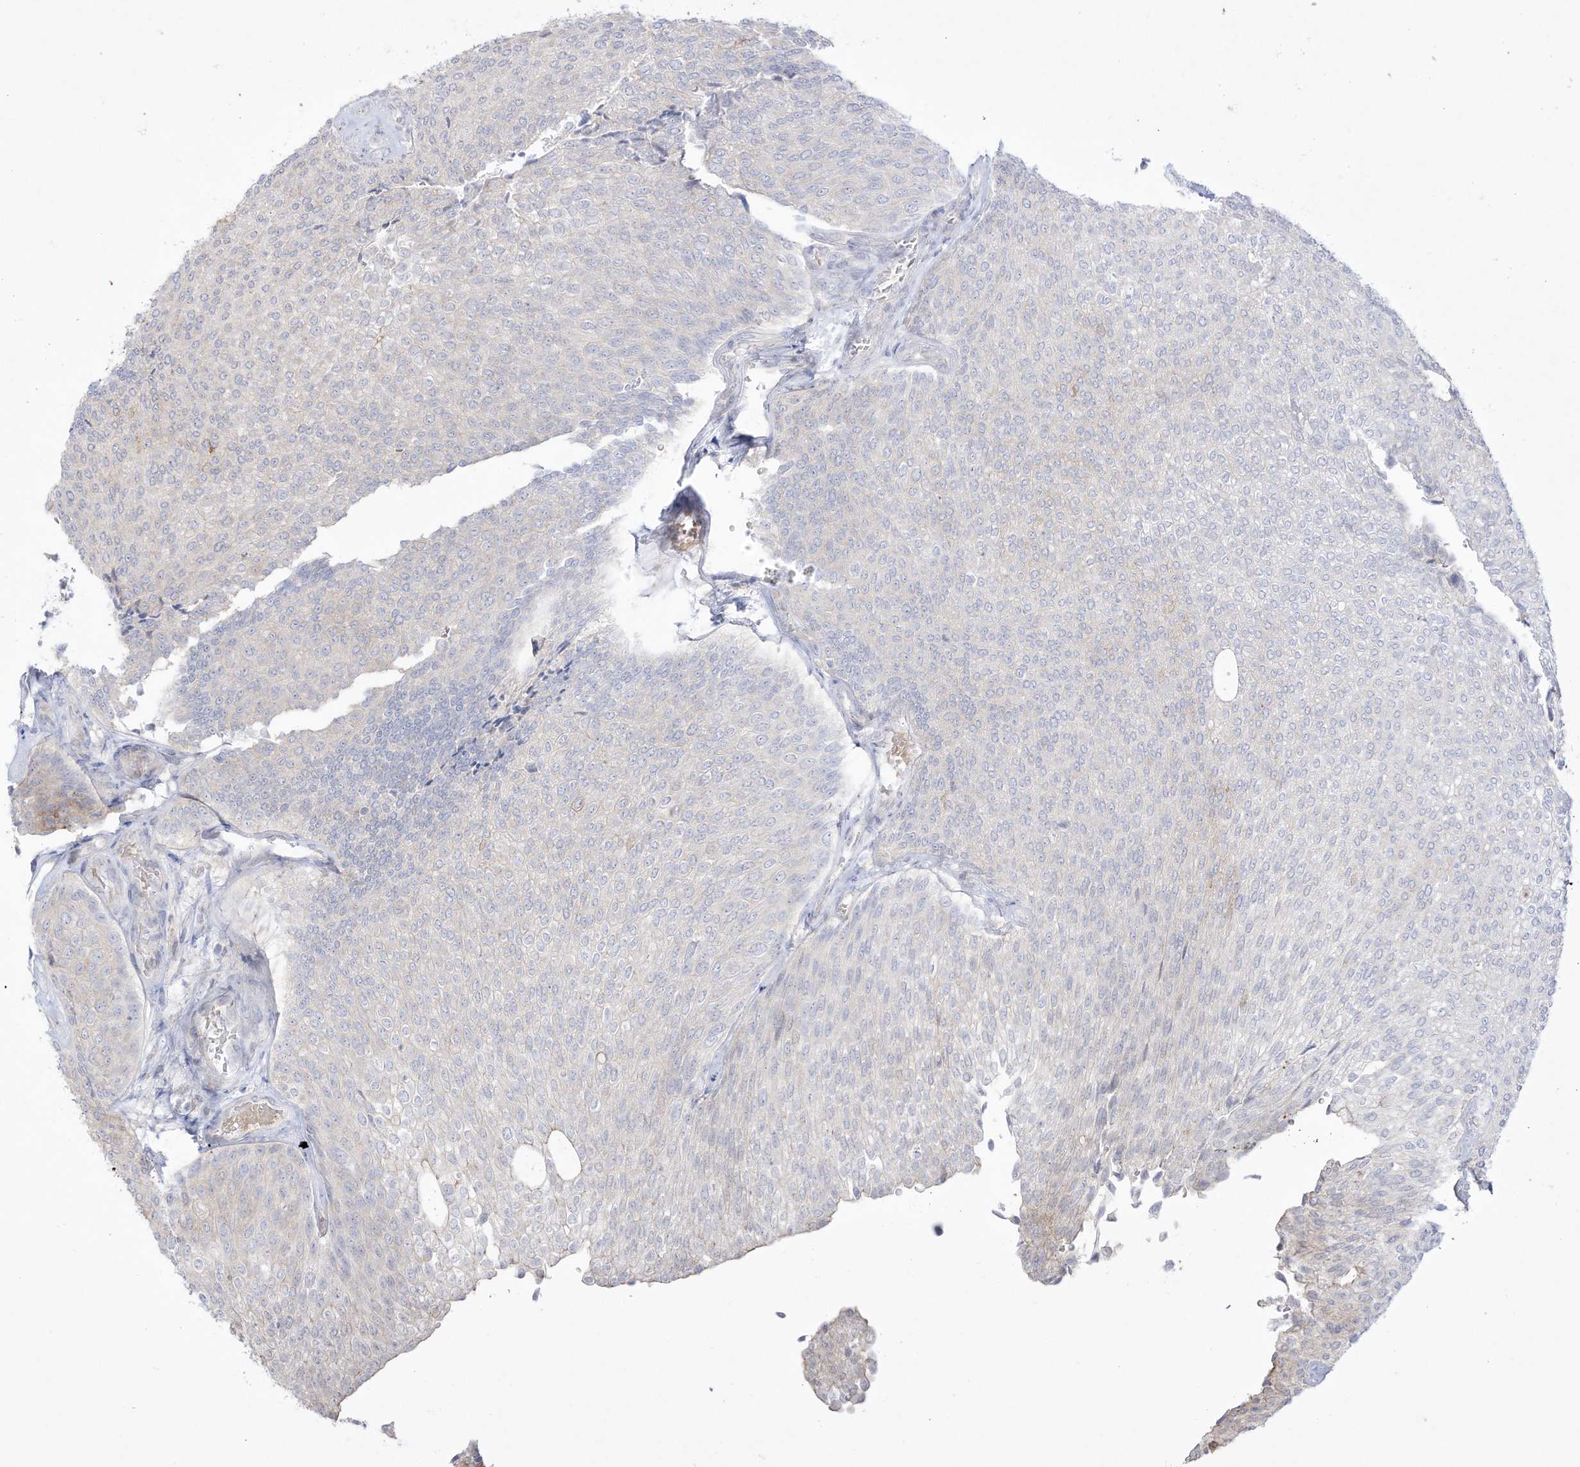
{"staining": {"intensity": "negative", "quantity": "none", "location": "none"}, "tissue": "urothelial cancer", "cell_type": "Tumor cells", "image_type": "cancer", "snomed": [{"axis": "morphology", "description": "Urothelial carcinoma, Low grade"}, {"axis": "topography", "description": "Urinary bladder"}], "caption": "Immunohistochemistry of low-grade urothelial carcinoma displays no expression in tumor cells.", "gene": "DMKN", "patient": {"sex": "female", "age": 79}}